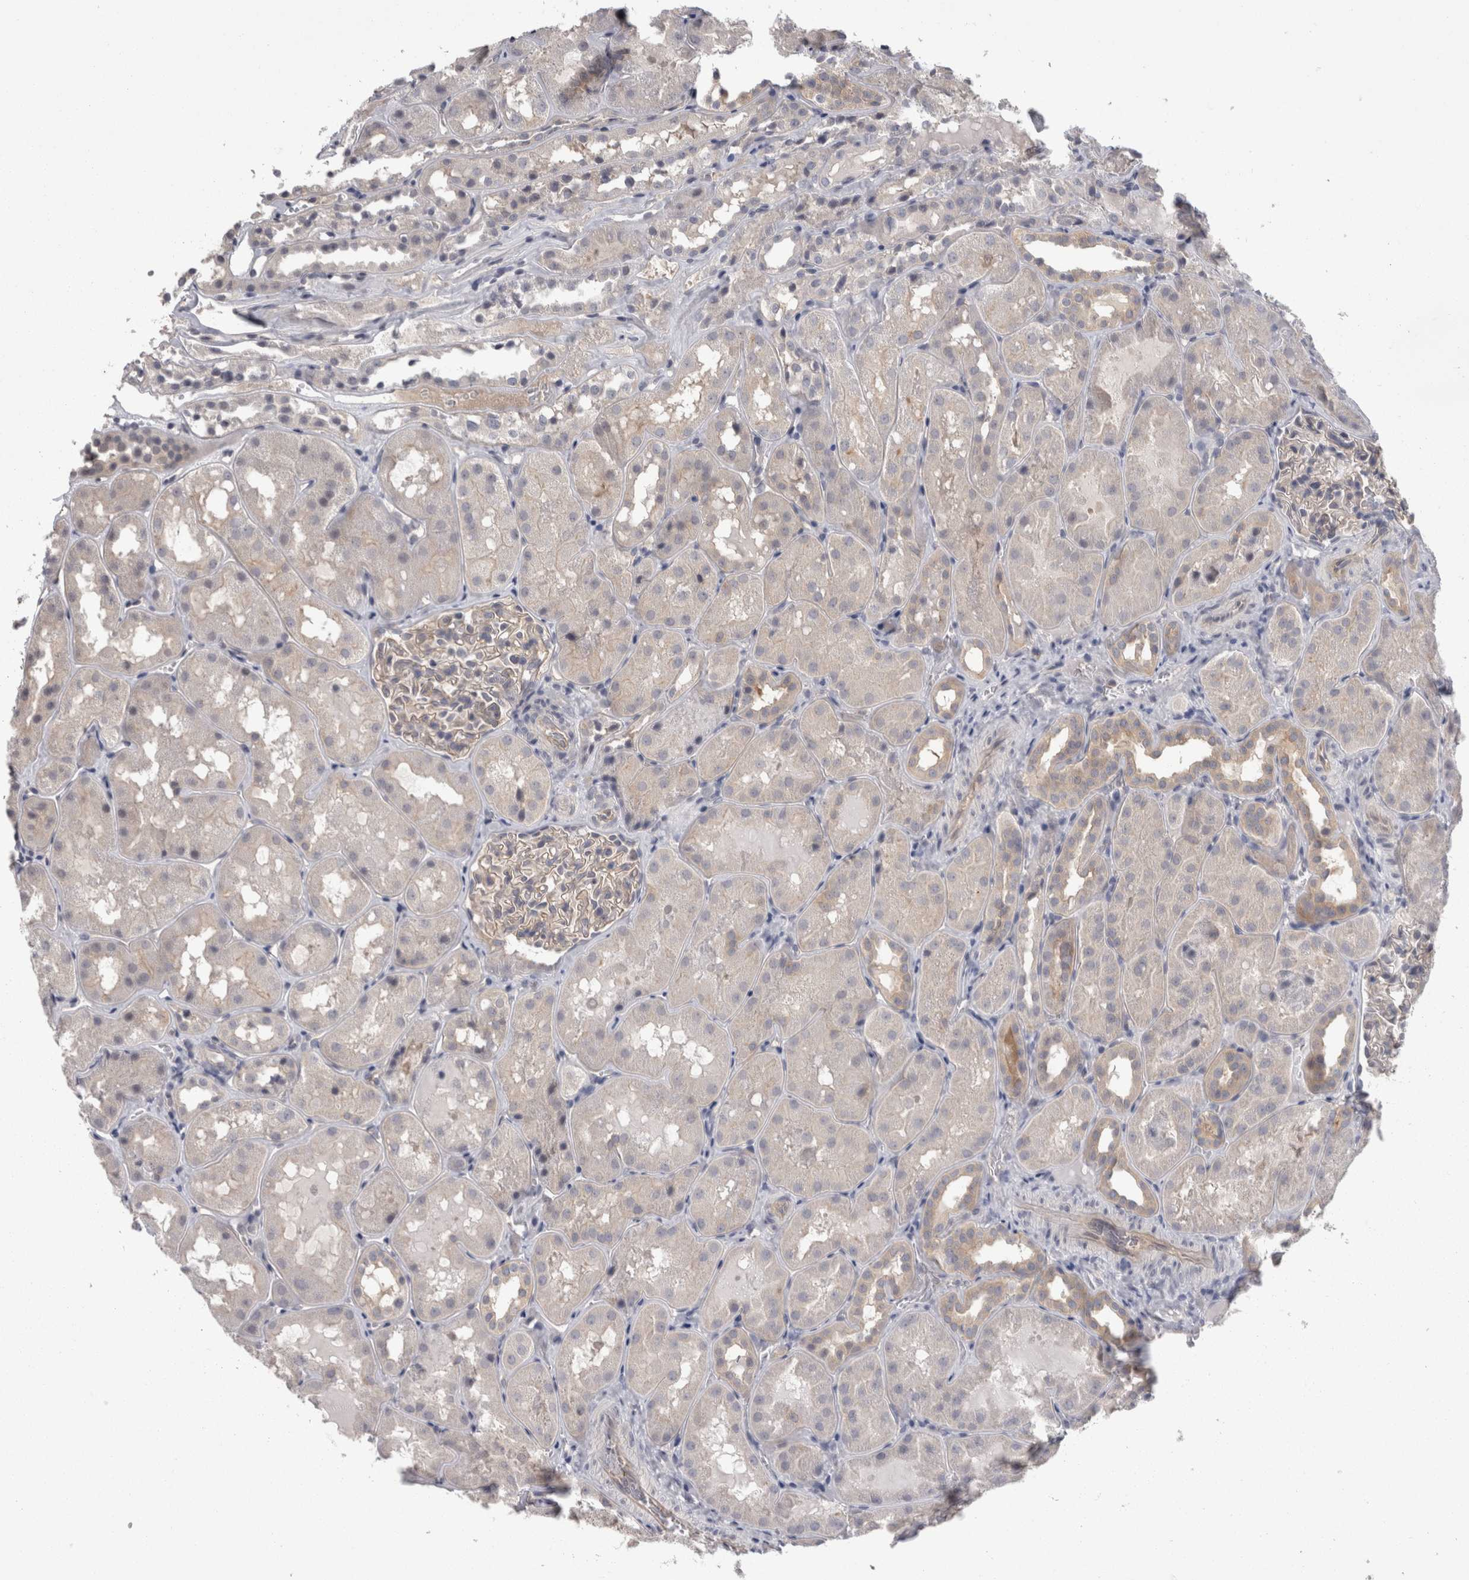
{"staining": {"intensity": "weak", "quantity": "<25%", "location": "cytoplasmic/membranous"}, "tissue": "kidney", "cell_type": "Cells in glomeruli", "image_type": "normal", "snomed": [{"axis": "morphology", "description": "Normal tissue, NOS"}, {"axis": "topography", "description": "Kidney"}], "caption": "Histopathology image shows no significant protein staining in cells in glomeruli of normal kidney. (DAB (3,3'-diaminobenzidine) immunohistochemistry (IHC) visualized using brightfield microscopy, high magnification).", "gene": "LYZL6", "patient": {"sex": "male", "age": 16}}